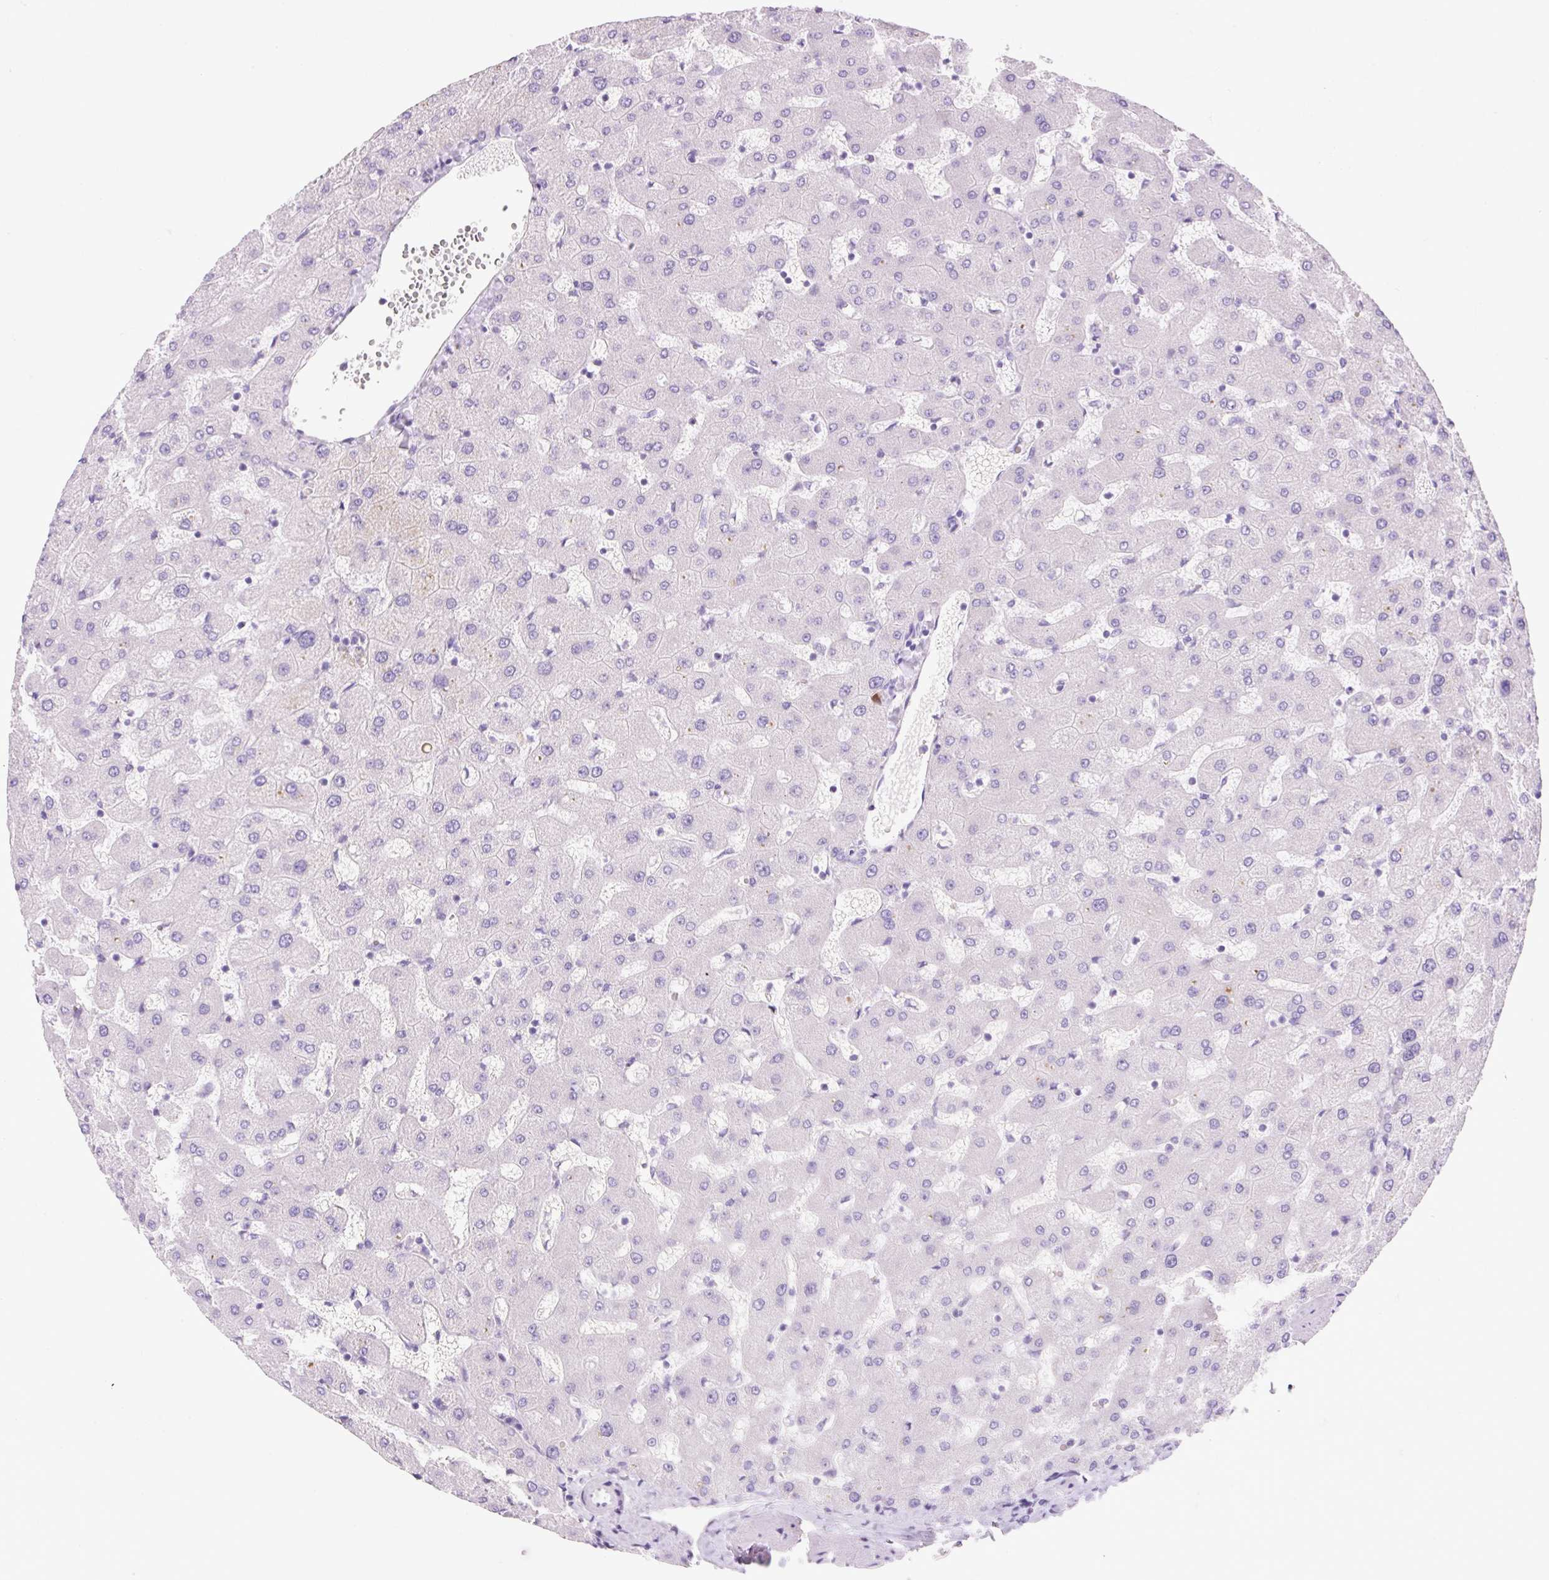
{"staining": {"intensity": "negative", "quantity": "none", "location": "none"}, "tissue": "liver", "cell_type": "Cholangiocytes", "image_type": "normal", "snomed": [{"axis": "morphology", "description": "Normal tissue, NOS"}, {"axis": "topography", "description": "Liver"}], "caption": "This is a image of IHC staining of benign liver, which shows no positivity in cholangiocytes. (Brightfield microscopy of DAB immunohistochemistry at high magnification).", "gene": "CELF6", "patient": {"sex": "female", "age": 63}}